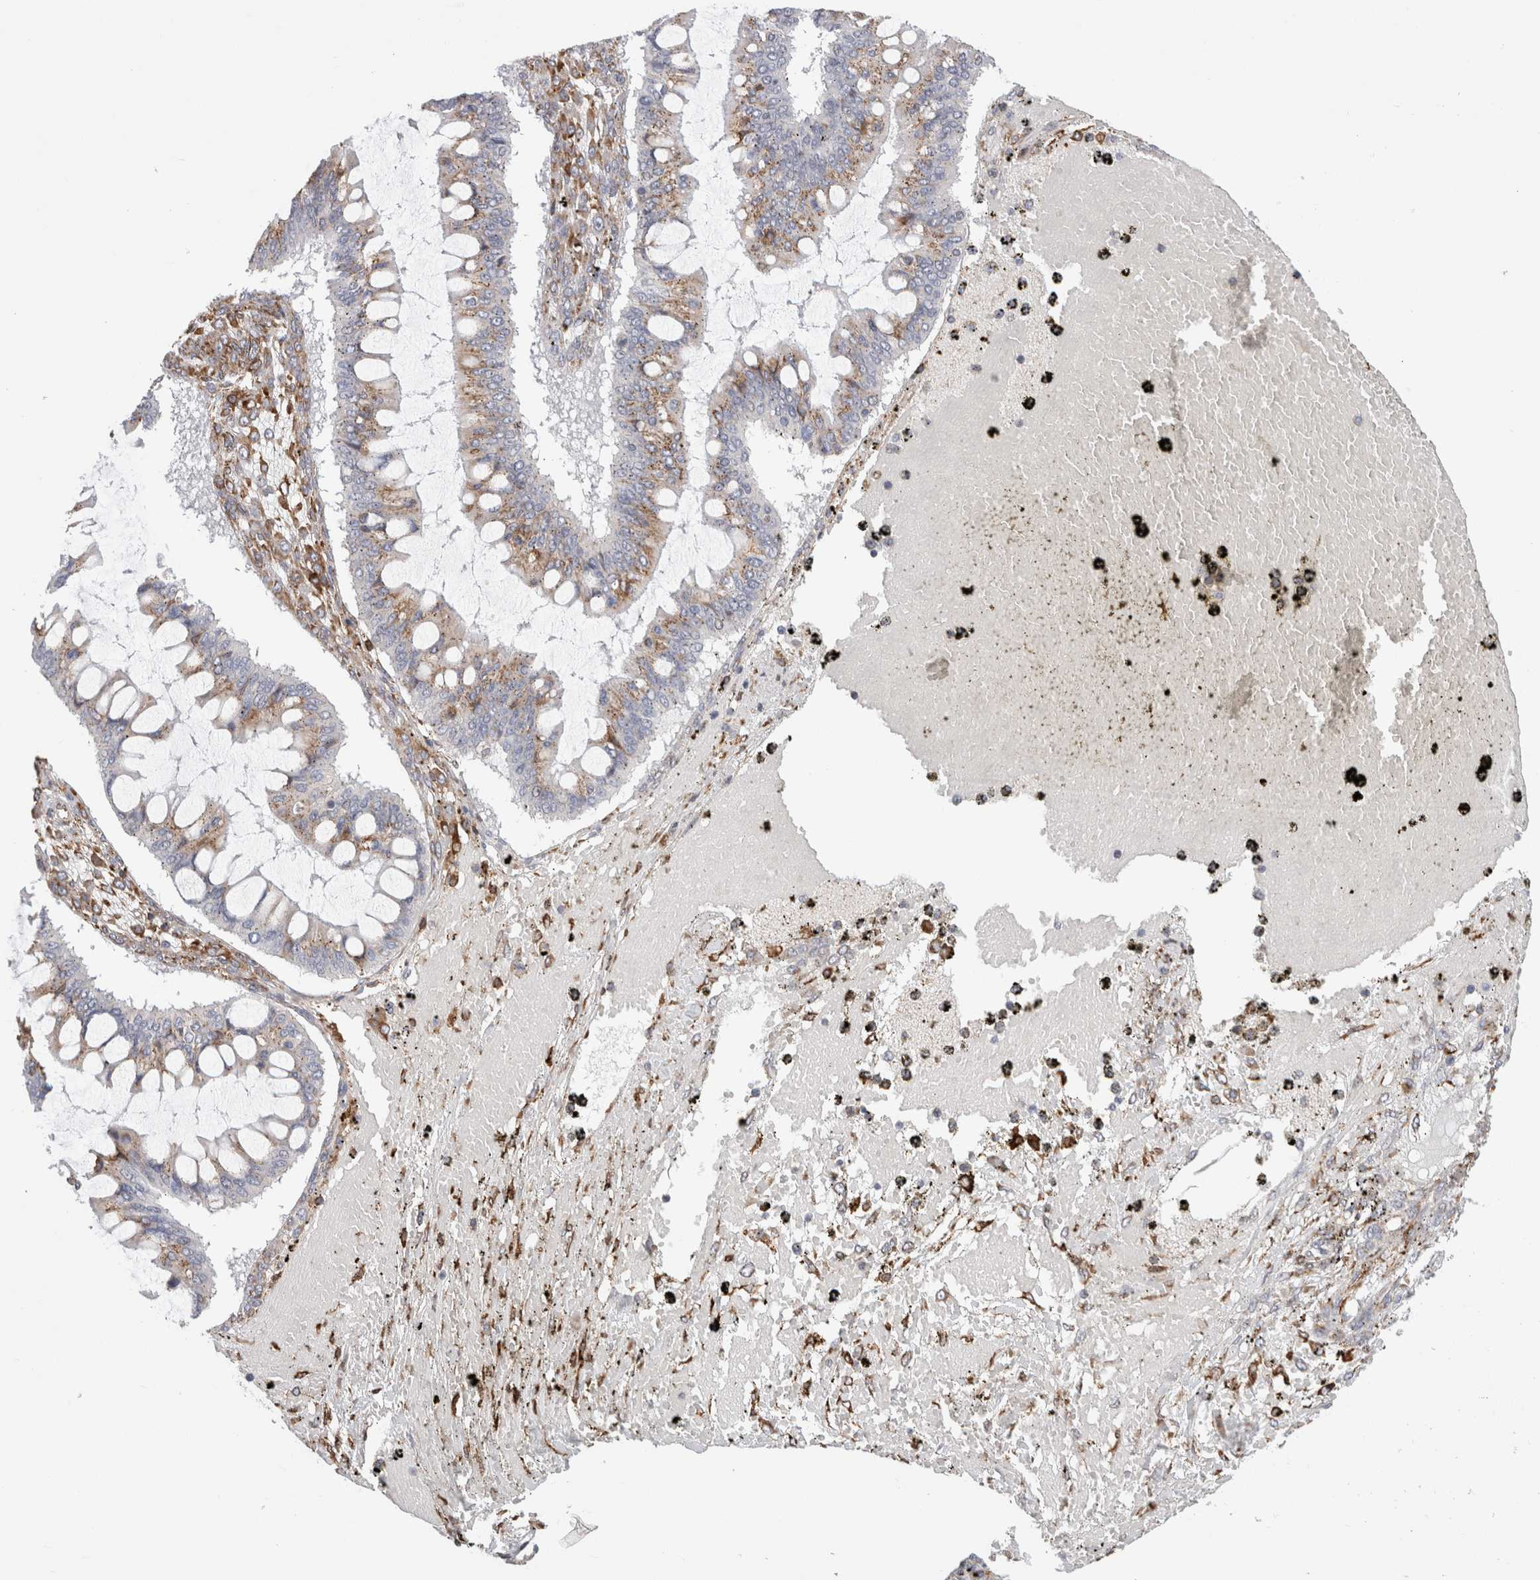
{"staining": {"intensity": "moderate", "quantity": ">75%", "location": "cytoplasmic/membranous"}, "tissue": "ovarian cancer", "cell_type": "Tumor cells", "image_type": "cancer", "snomed": [{"axis": "morphology", "description": "Cystadenocarcinoma, mucinous, NOS"}, {"axis": "topography", "description": "Ovary"}], "caption": "Ovarian cancer (mucinous cystadenocarcinoma) tissue exhibits moderate cytoplasmic/membranous expression in about >75% of tumor cells Ihc stains the protein in brown and the nuclei are stained blue.", "gene": "MCFD2", "patient": {"sex": "female", "age": 73}}